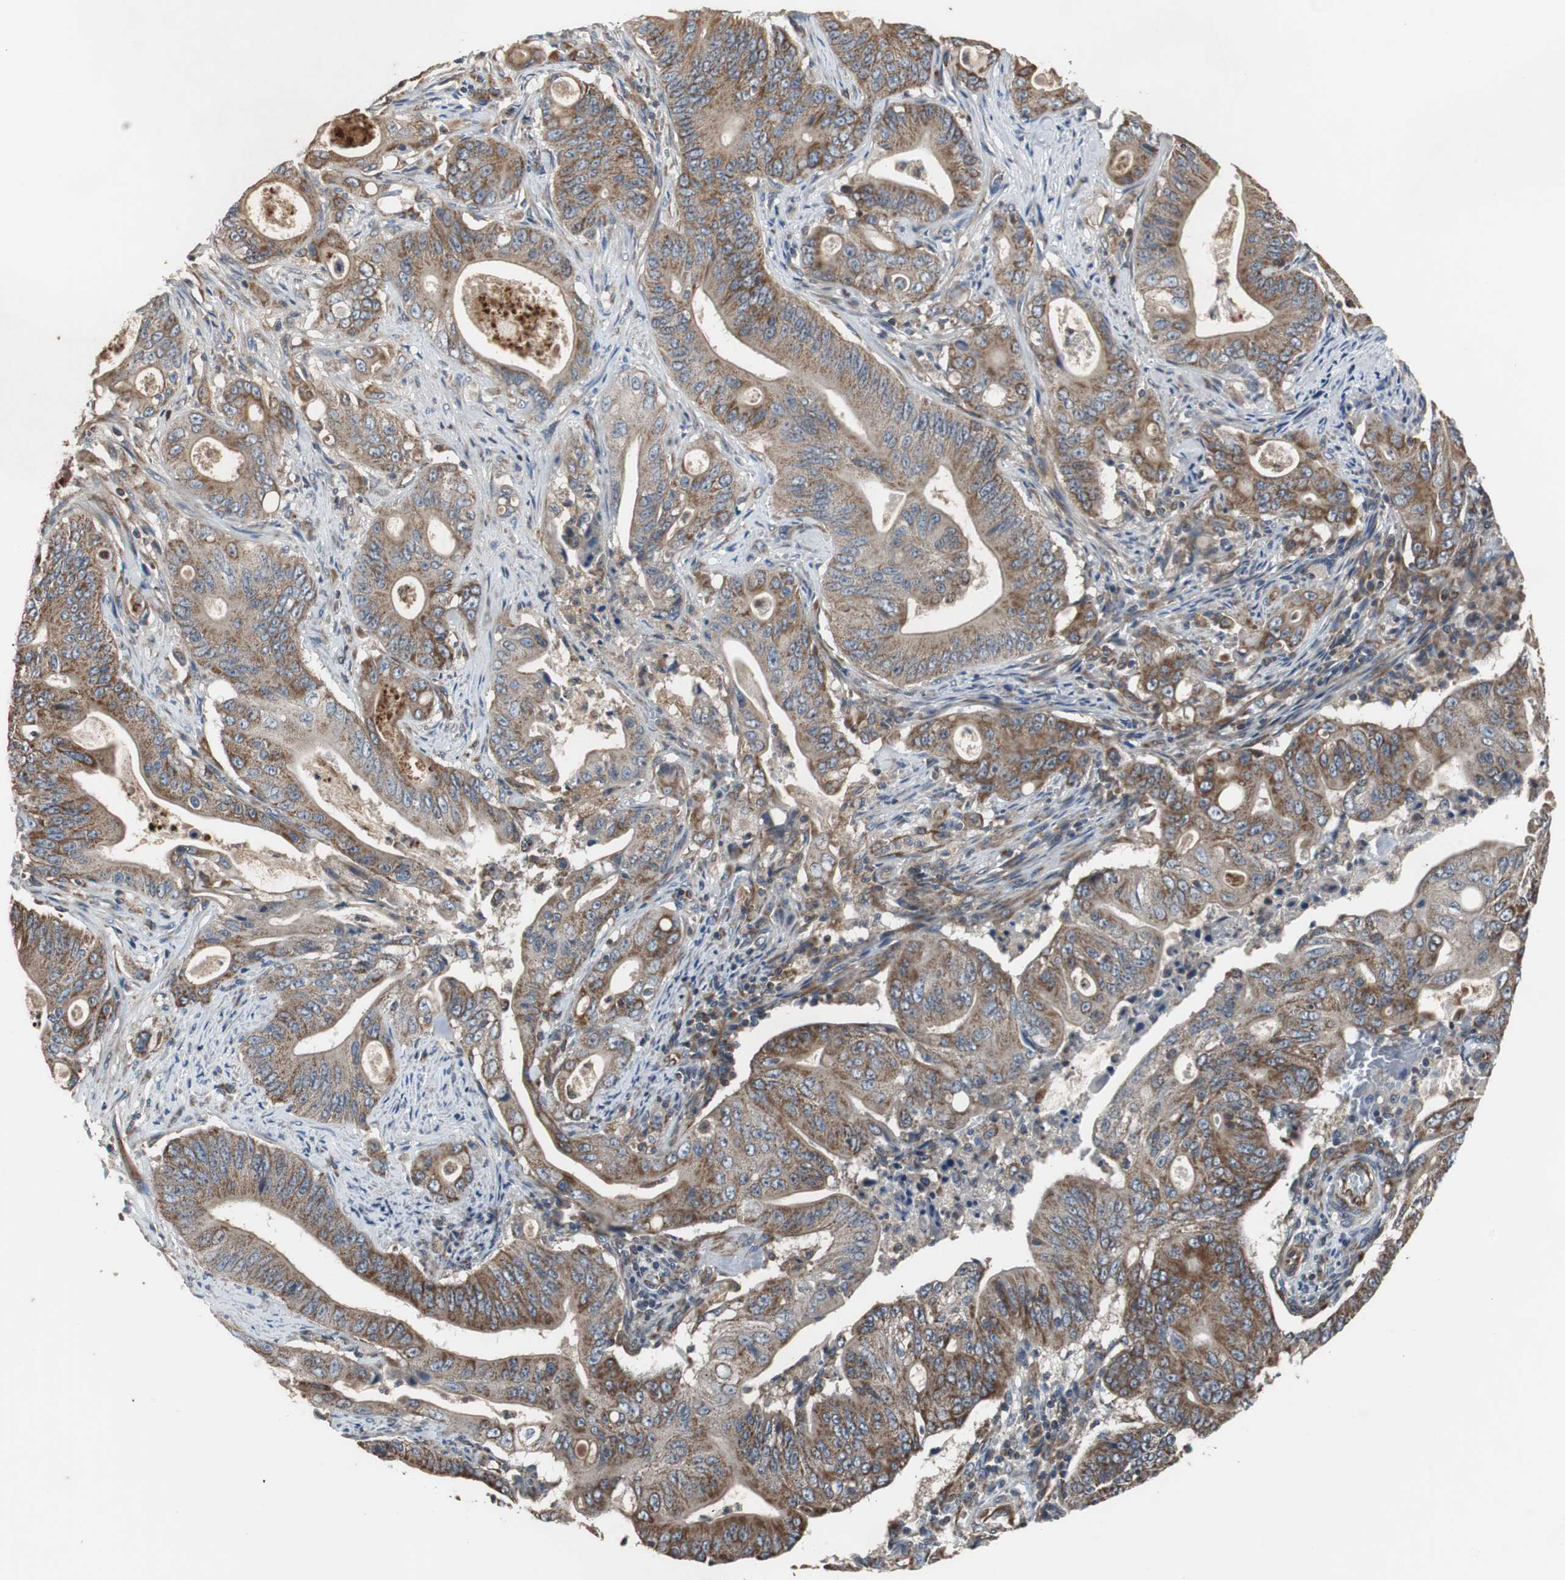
{"staining": {"intensity": "moderate", "quantity": ">75%", "location": "cytoplasmic/membranous"}, "tissue": "pancreatic cancer", "cell_type": "Tumor cells", "image_type": "cancer", "snomed": [{"axis": "morphology", "description": "Normal tissue, NOS"}, {"axis": "topography", "description": "Lymph node"}], "caption": "Protein expression analysis of pancreatic cancer shows moderate cytoplasmic/membranous positivity in approximately >75% of tumor cells.", "gene": "ACTR3", "patient": {"sex": "male", "age": 62}}